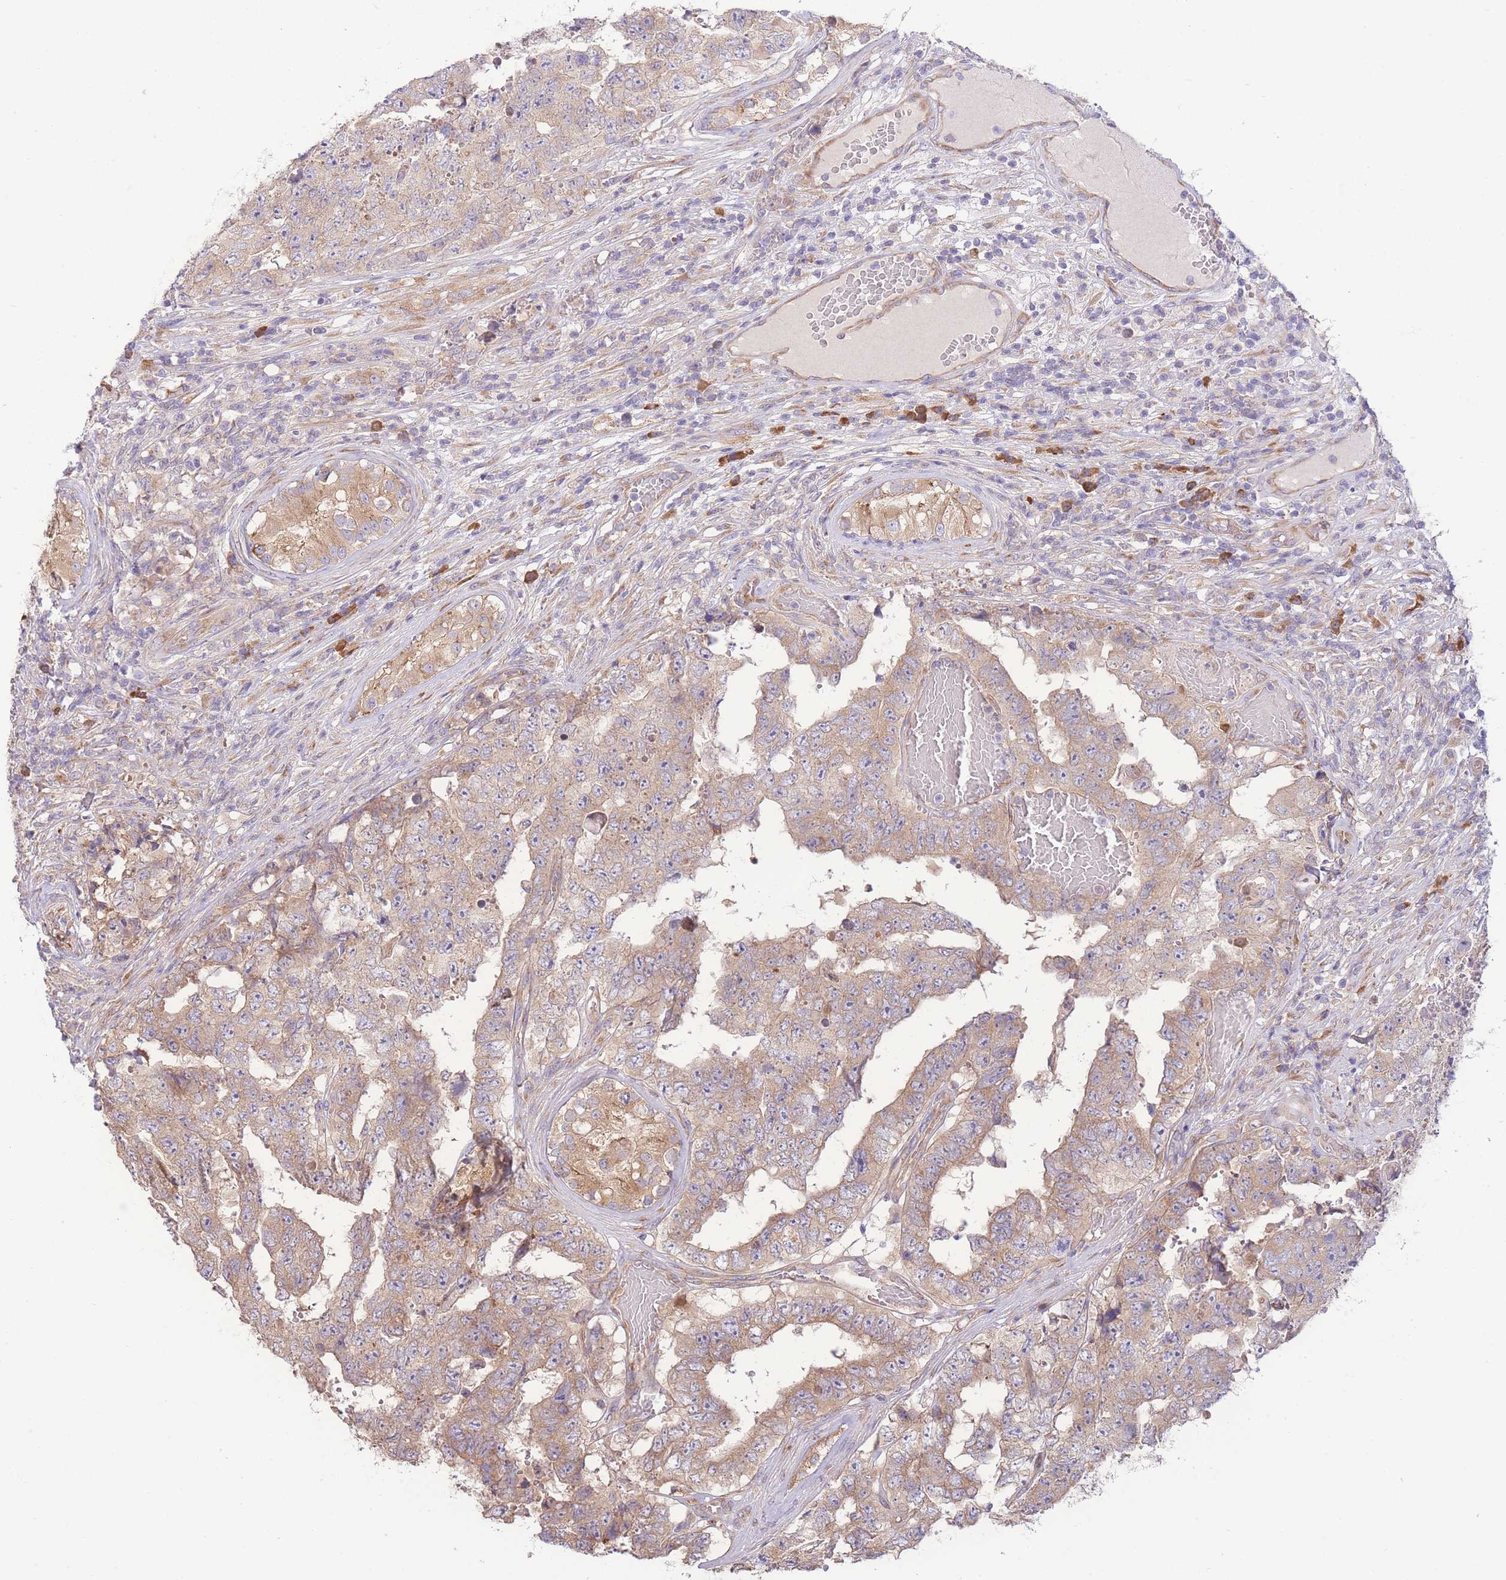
{"staining": {"intensity": "moderate", "quantity": ">75%", "location": "cytoplasmic/membranous"}, "tissue": "testis cancer", "cell_type": "Tumor cells", "image_type": "cancer", "snomed": [{"axis": "morphology", "description": "Normal tissue, NOS"}, {"axis": "morphology", "description": "Carcinoma, Embryonal, NOS"}, {"axis": "topography", "description": "Testis"}, {"axis": "topography", "description": "Epididymis"}], "caption": "Immunohistochemistry (IHC) image of embryonal carcinoma (testis) stained for a protein (brown), which exhibits medium levels of moderate cytoplasmic/membranous expression in approximately >75% of tumor cells.", "gene": "BEX1", "patient": {"sex": "male", "age": 25}}